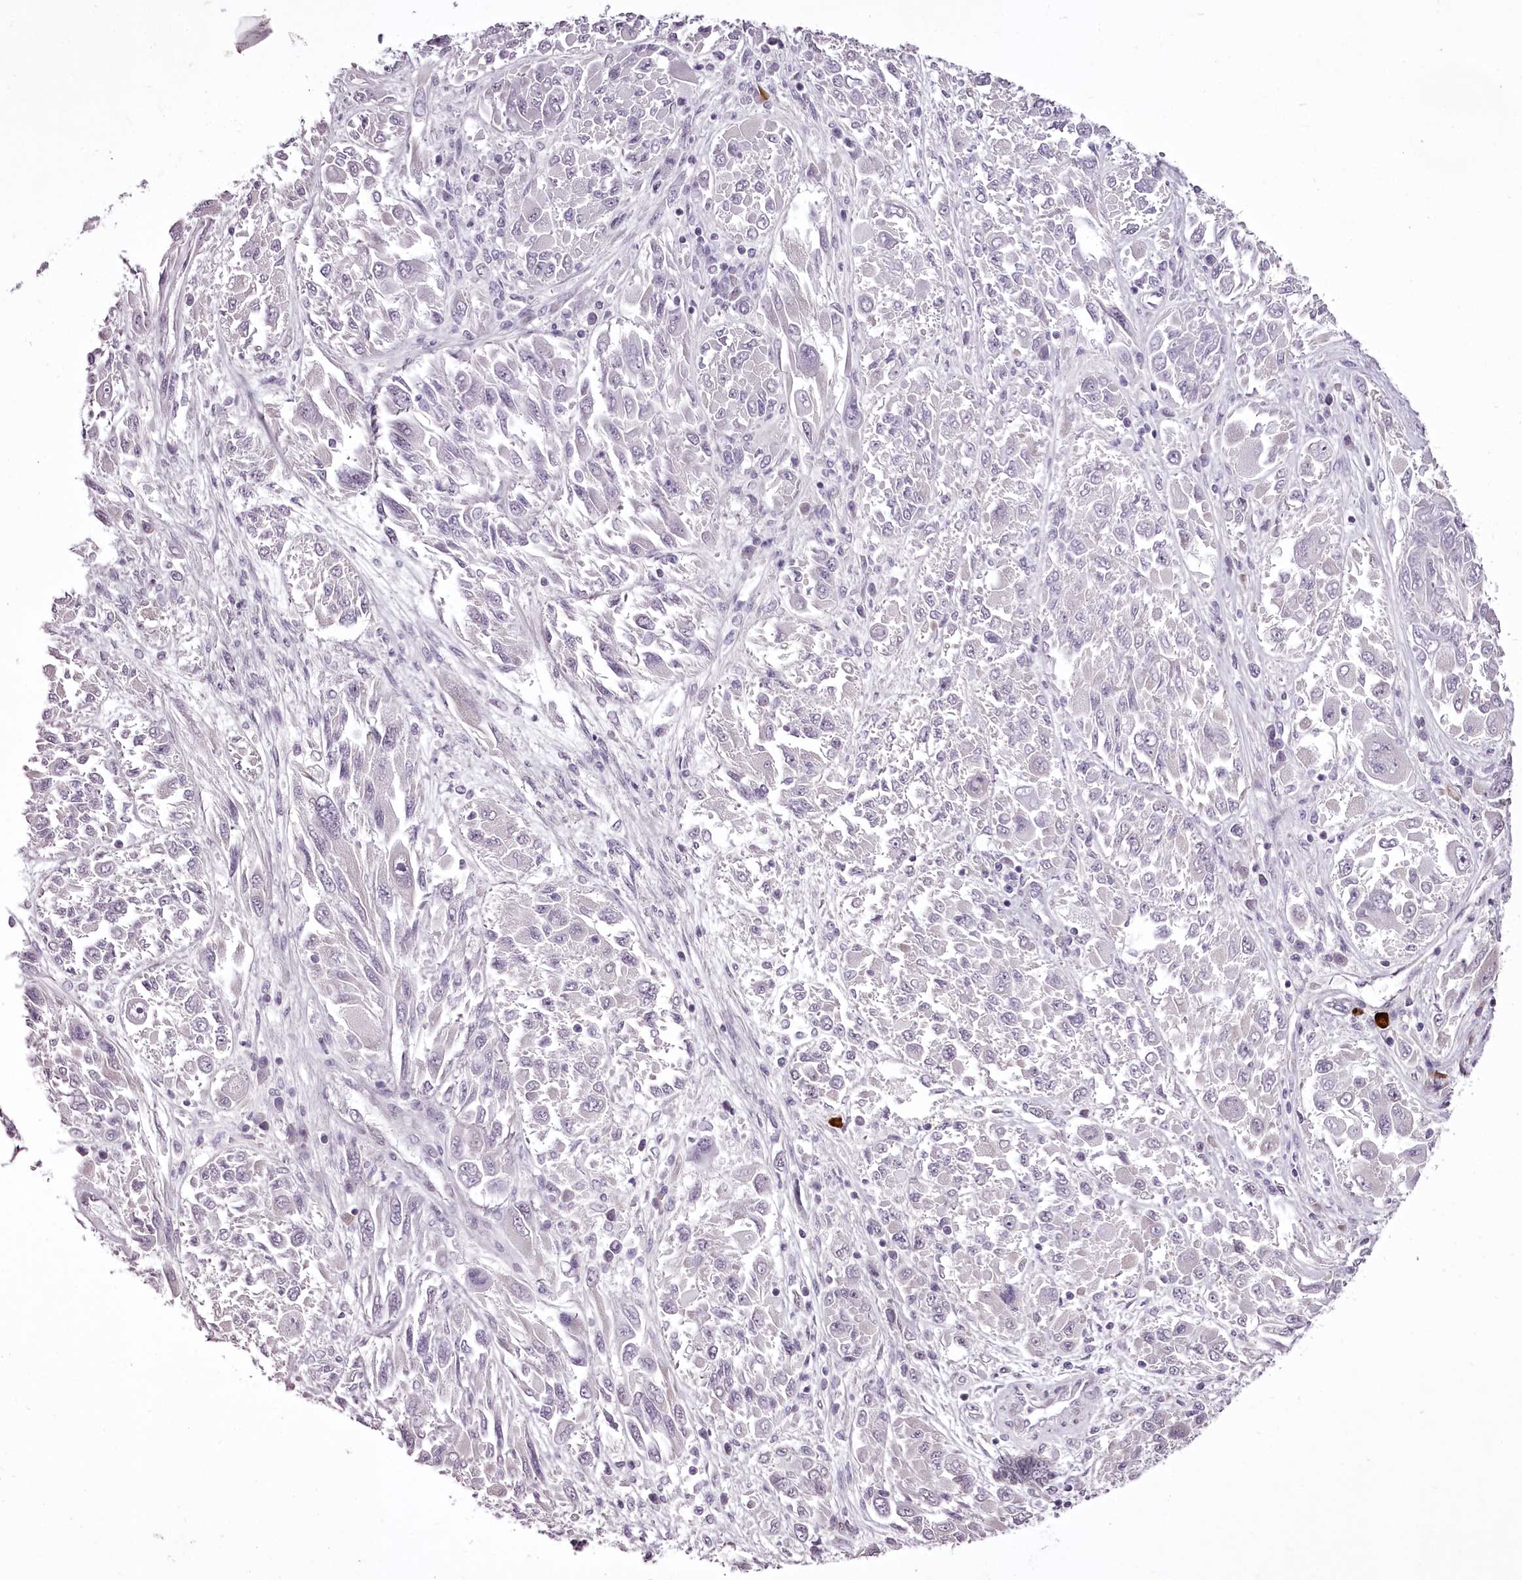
{"staining": {"intensity": "negative", "quantity": "none", "location": "none"}, "tissue": "melanoma", "cell_type": "Tumor cells", "image_type": "cancer", "snomed": [{"axis": "morphology", "description": "Malignant melanoma, NOS"}, {"axis": "topography", "description": "Skin"}], "caption": "DAB (3,3'-diaminobenzidine) immunohistochemical staining of malignant melanoma reveals no significant expression in tumor cells.", "gene": "C1orf56", "patient": {"sex": "female", "age": 91}}